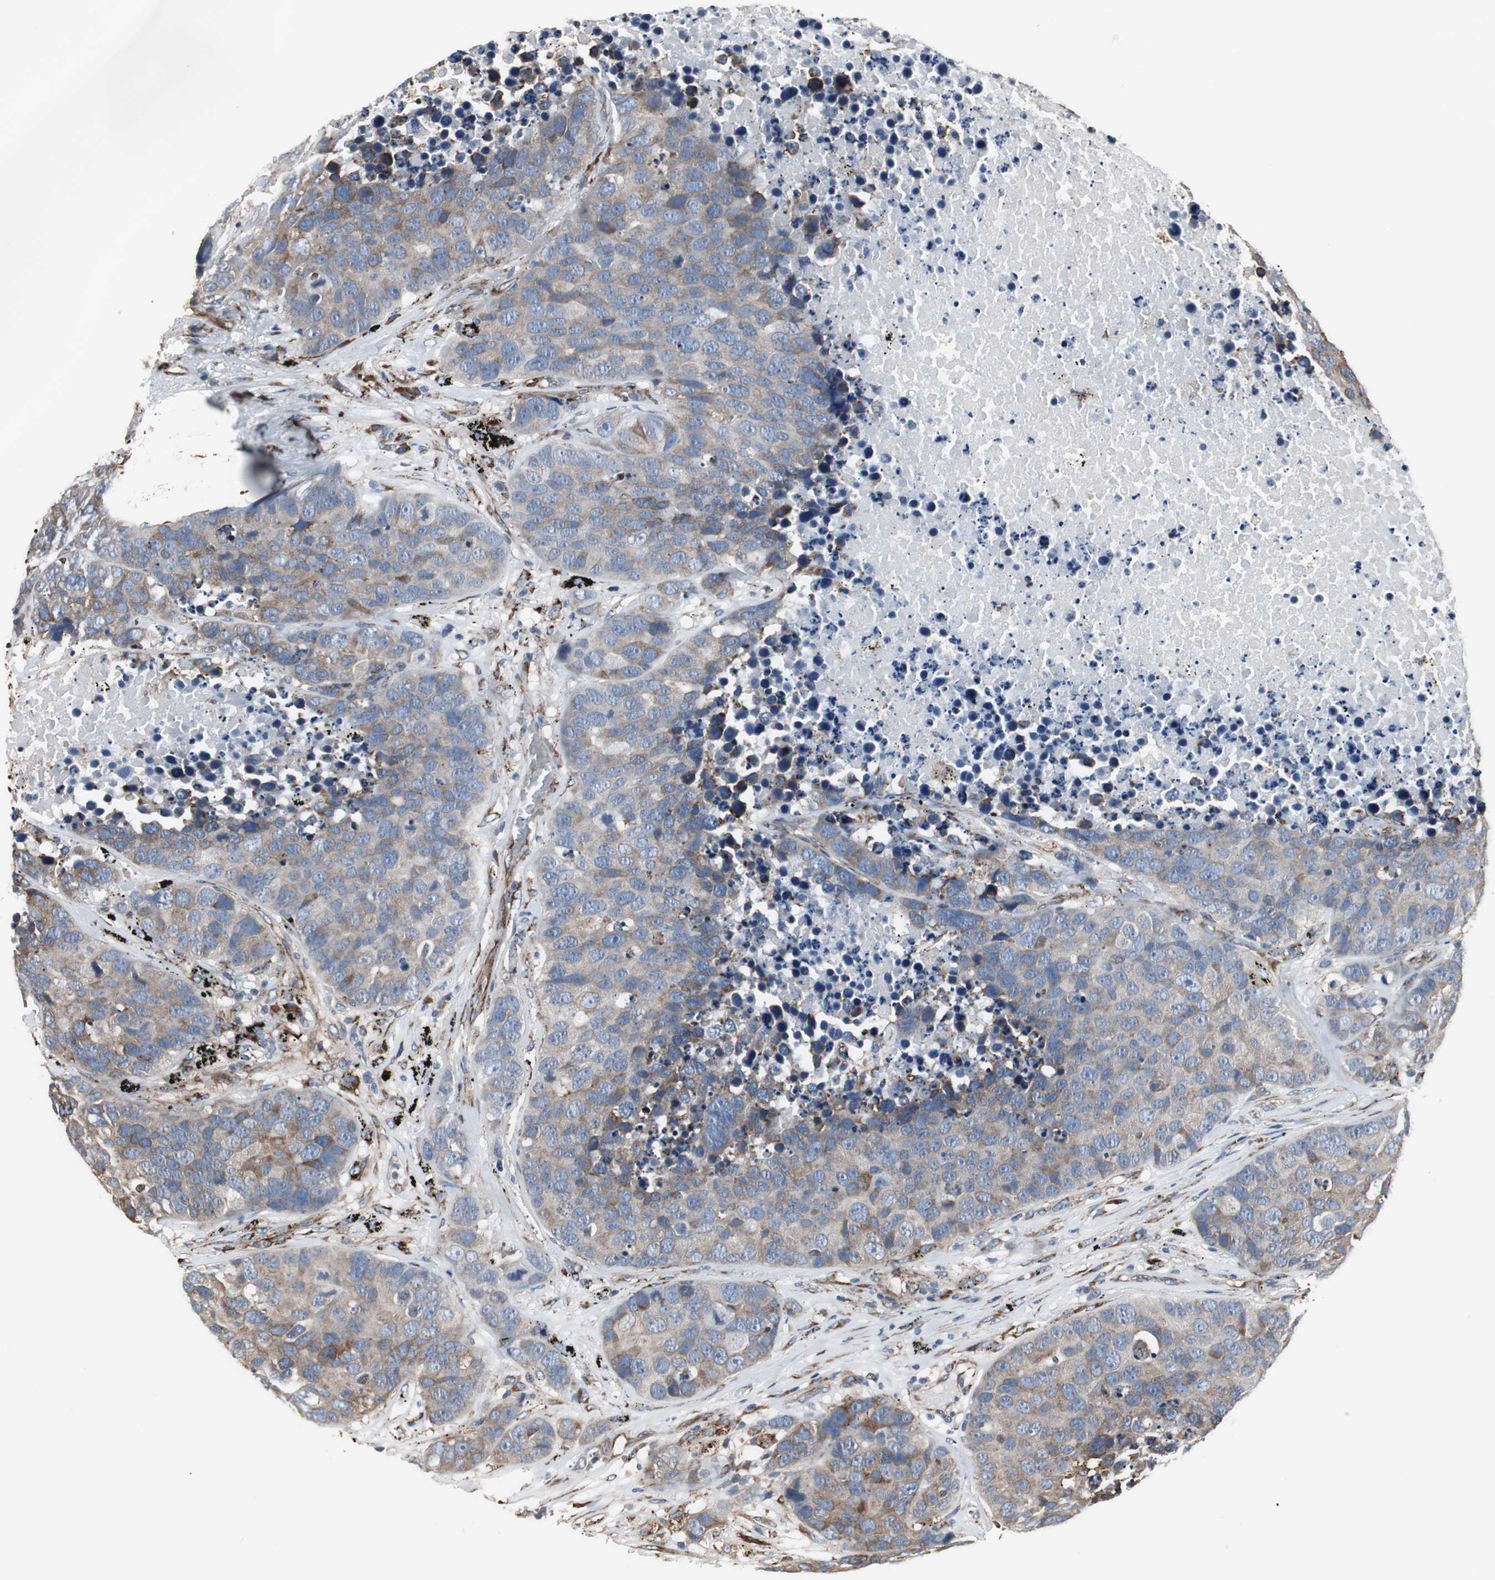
{"staining": {"intensity": "moderate", "quantity": ">75%", "location": "cytoplasmic/membranous"}, "tissue": "carcinoid", "cell_type": "Tumor cells", "image_type": "cancer", "snomed": [{"axis": "morphology", "description": "Carcinoid, malignant, NOS"}, {"axis": "topography", "description": "Lung"}], "caption": "Immunohistochemical staining of carcinoid reveals medium levels of moderate cytoplasmic/membranous protein positivity in about >75% of tumor cells.", "gene": "CALU", "patient": {"sex": "male", "age": 60}}